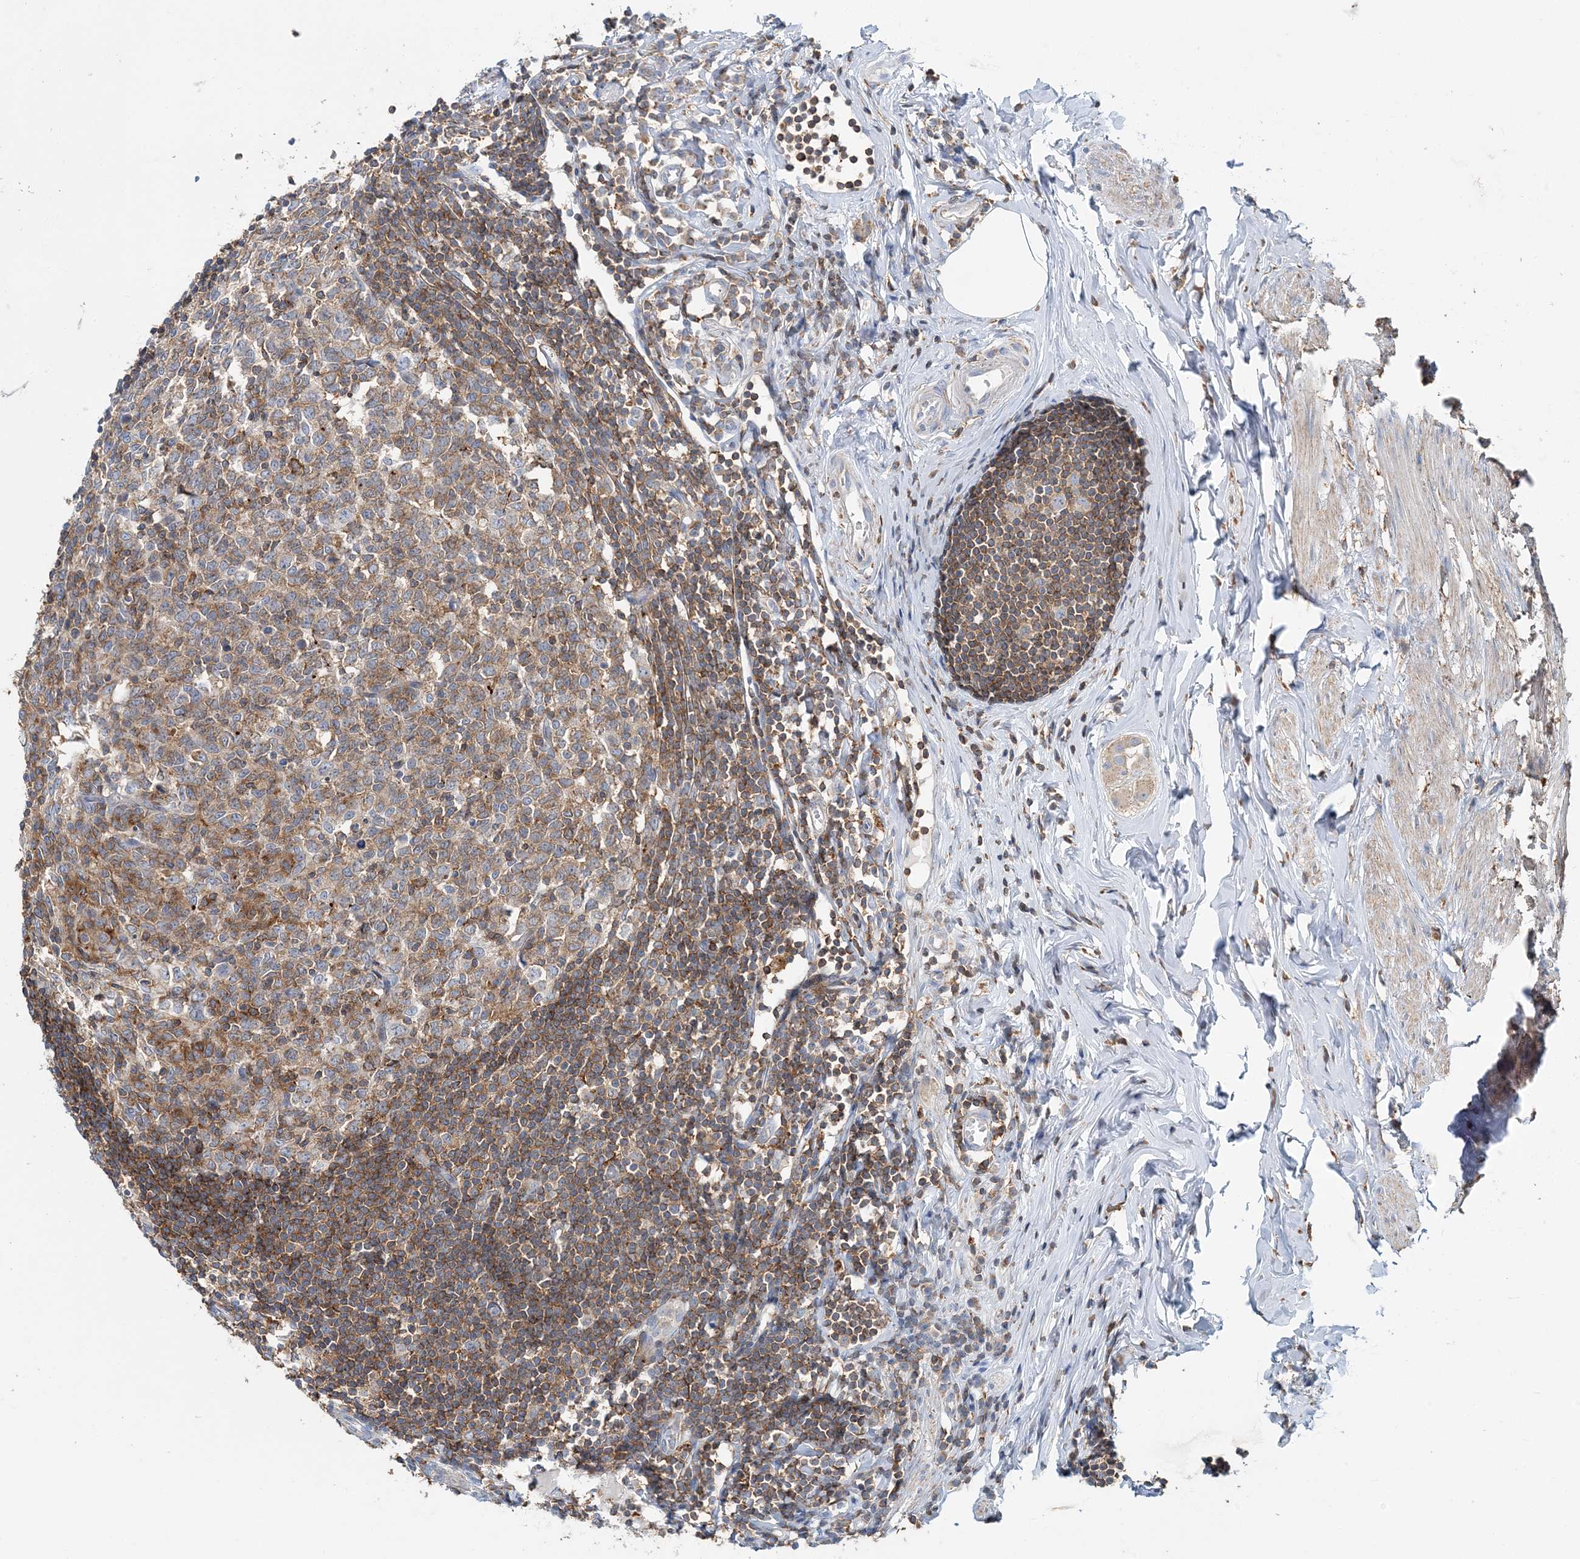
{"staining": {"intensity": "weak", "quantity": ">75%", "location": "cytoplasmic/membranous"}, "tissue": "appendix", "cell_type": "Glandular cells", "image_type": "normal", "snomed": [{"axis": "morphology", "description": "Normal tissue, NOS"}, {"axis": "topography", "description": "Appendix"}], "caption": "Glandular cells reveal weak cytoplasmic/membranous staining in approximately >75% of cells in unremarkable appendix. (Stains: DAB in brown, nuclei in blue, Microscopy: brightfield microscopy at high magnification).", "gene": "TMLHE", "patient": {"sex": "female", "age": 54}}